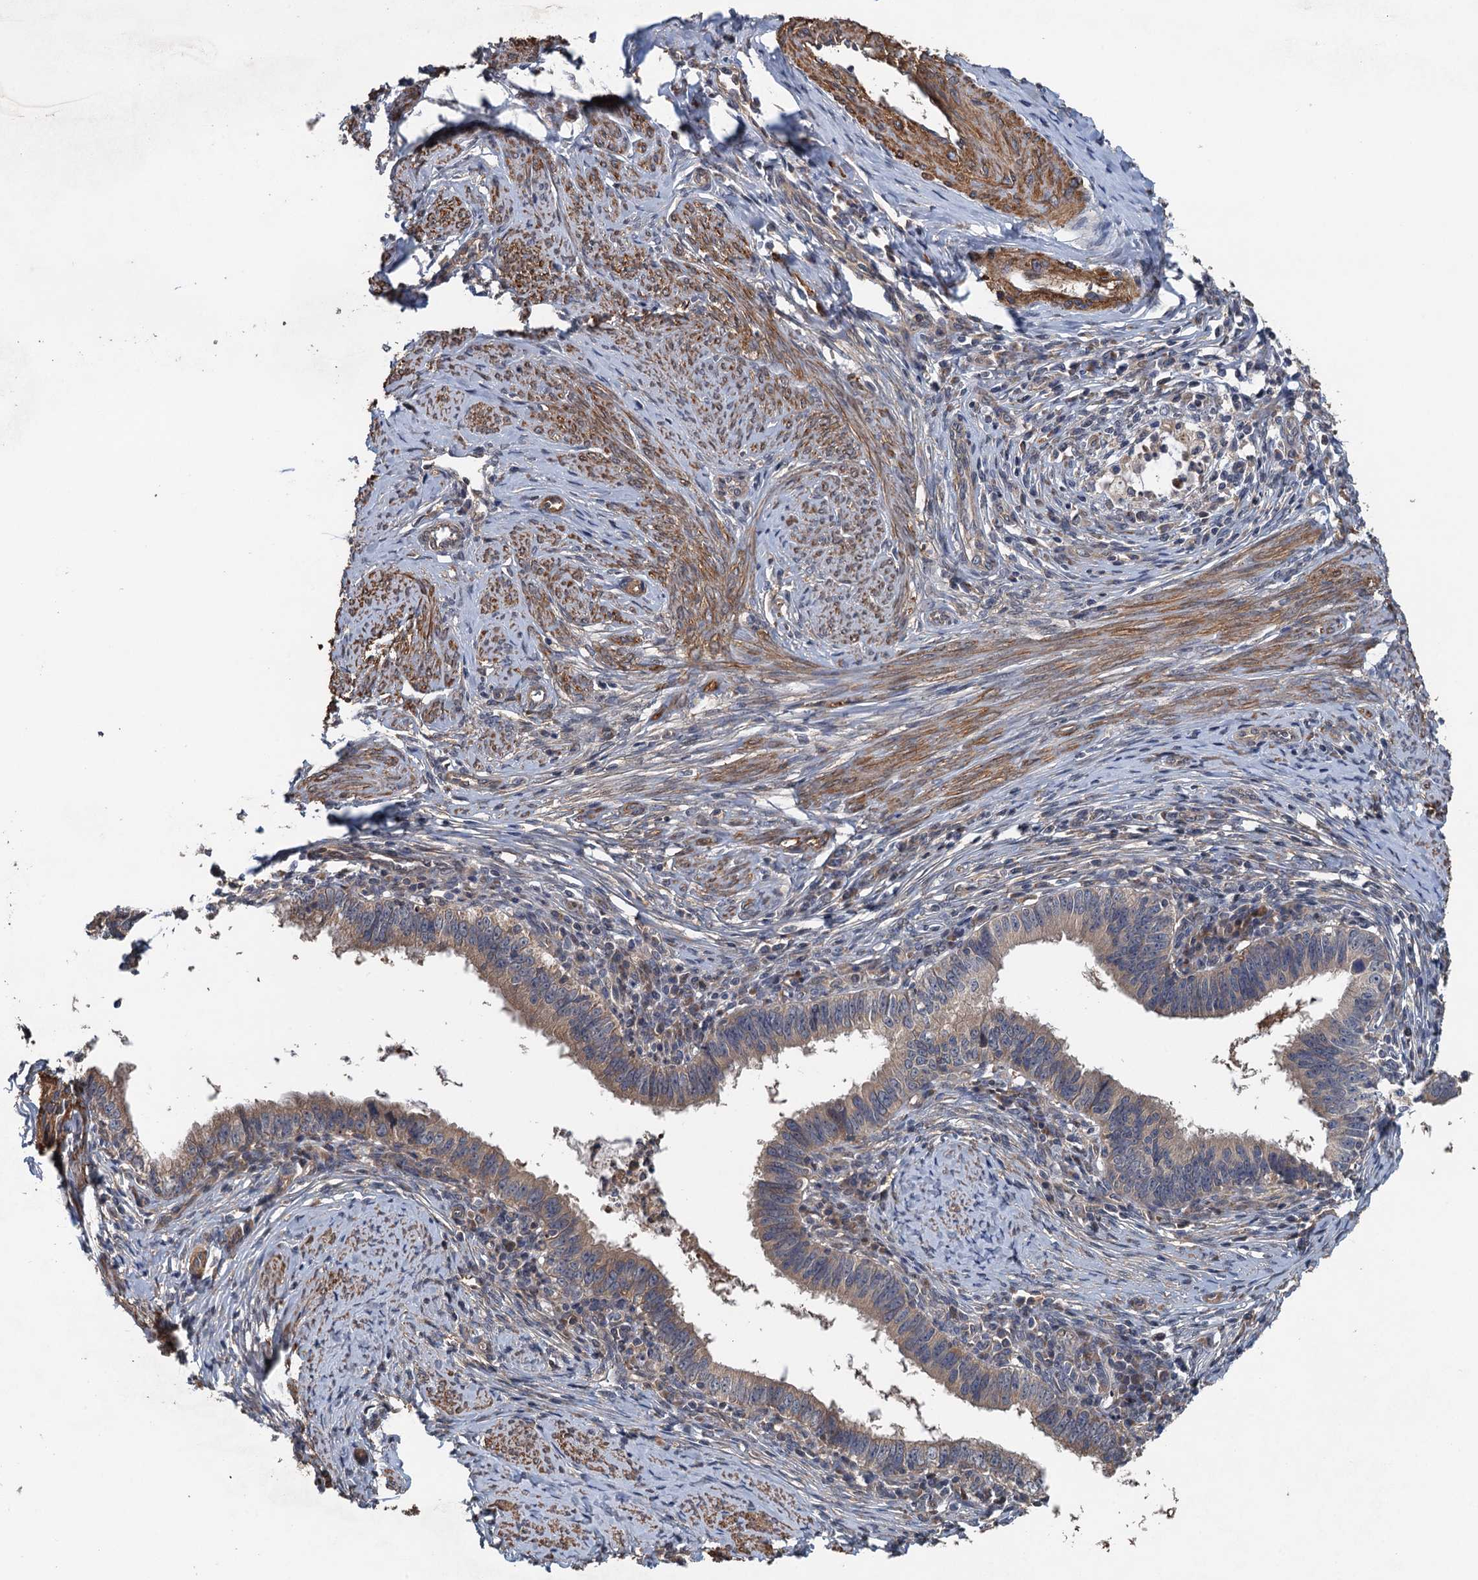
{"staining": {"intensity": "weak", "quantity": "25%-75%", "location": "cytoplasmic/membranous"}, "tissue": "cervical cancer", "cell_type": "Tumor cells", "image_type": "cancer", "snomed": [{"axis": "morphology", "description": "Adenocarcinoma, NOS"}, {"axis": "topography", "description": "Cervix"}], "caption": "Immunohistochemistry staining of cervical cancer (adenocarcinoma), which shows low levels of weak cytoplasmic/membranous positivity in about 25%-75% of tumor cells indicating weak cytoplasmic/membranous protein staining. The staining was performed using DAB (brown) for protein detection and nuclei were counterstained in hematoxylin (blue).", "gene": "MEAK7", "patient": {"sex": "female", "age": 36}}